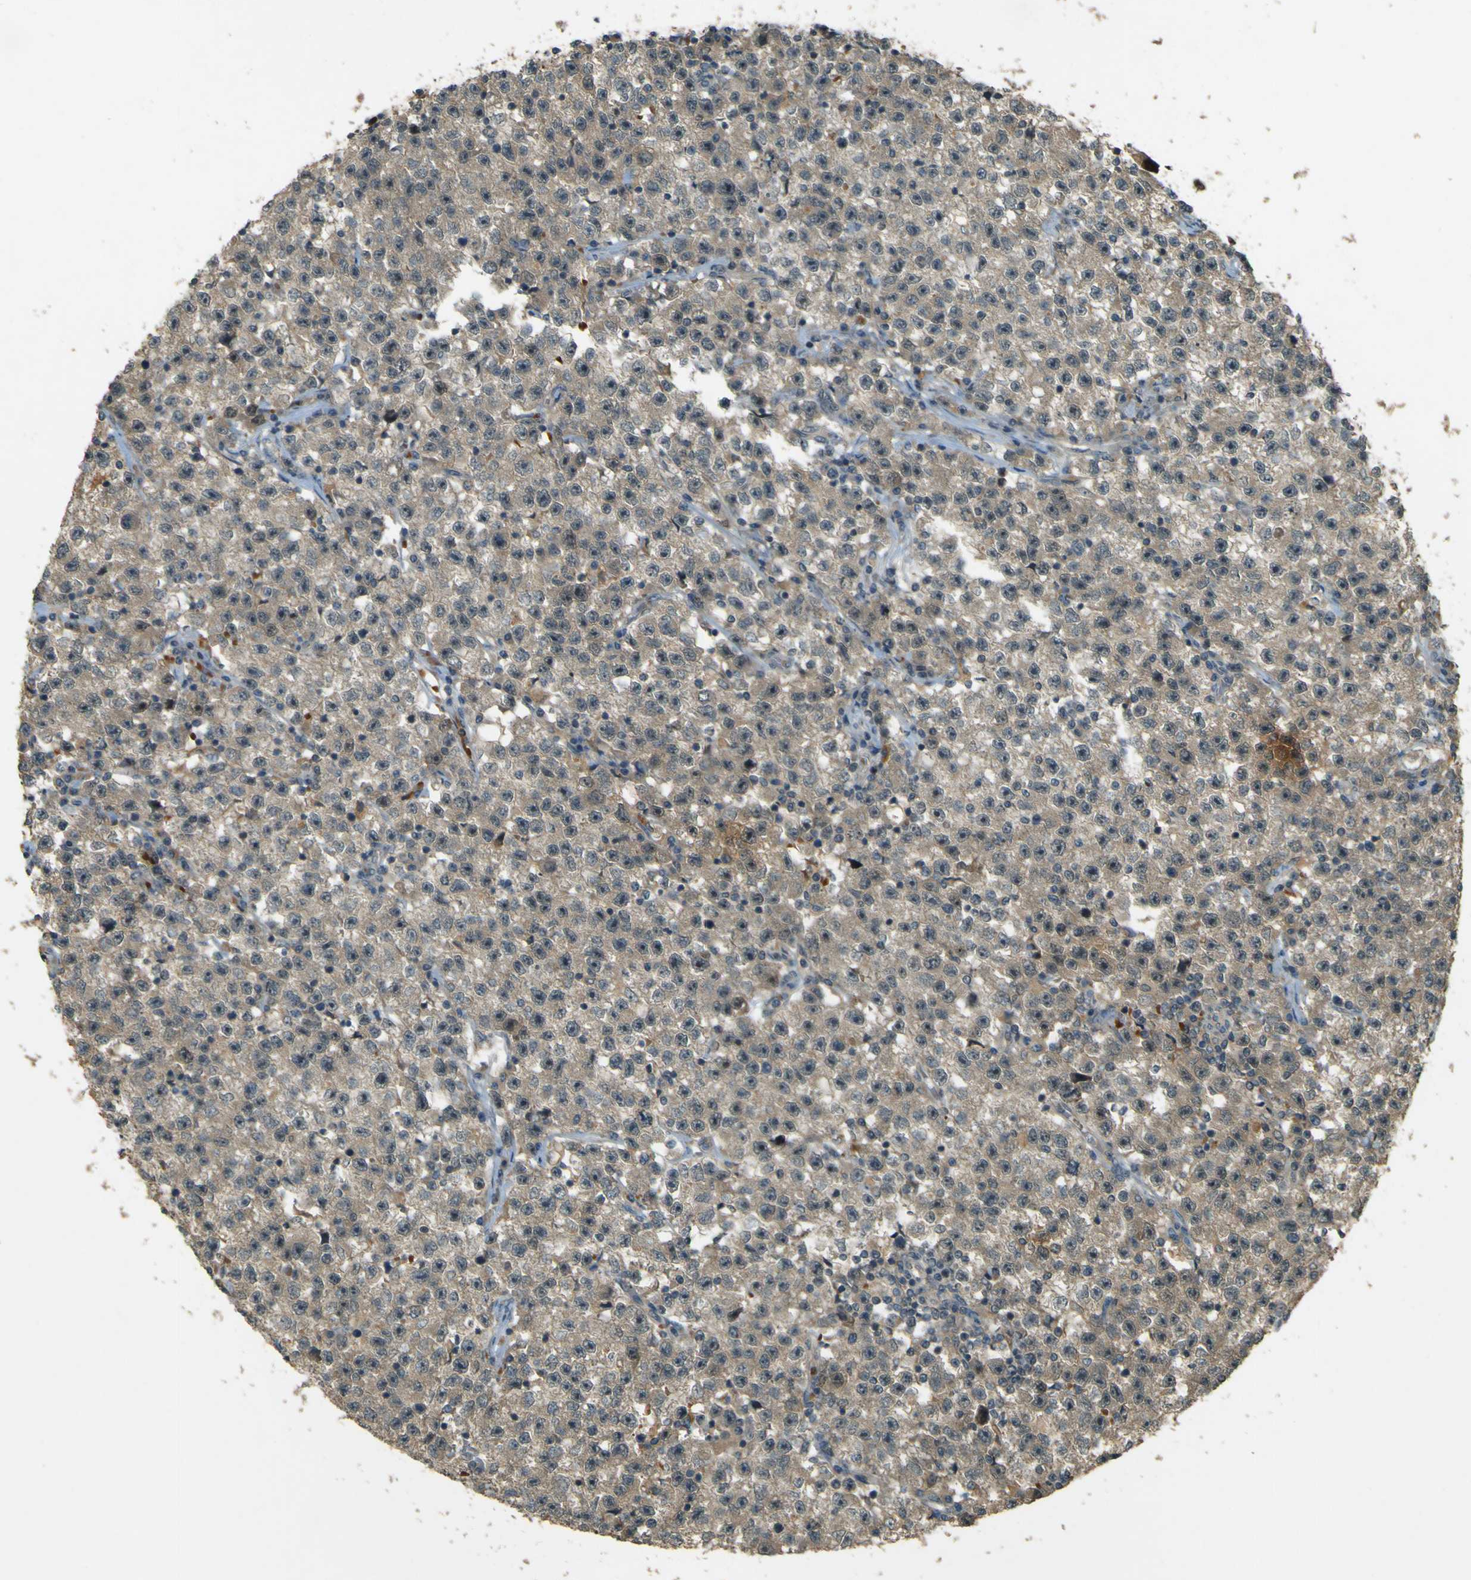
{"staining": {"intensity": "weak", "quantity": ">75%", "location": "cytoplasmic/membranous"}, "tissue": "testis cancer", "cell_type": "Tumor cells", "image_type": "cancer", "snomed": [{"axis": "morphology", "description": "Seminoma, NOS"}, {"axis": "topography", "description": "Testis"}], "caption": "An immunohistochemistry image of tumor tissue is shown. Protein staining in brown labels weak cytoplasmic/membranous positivity in testis cancer within tumor cells. (Stains: DAB in brown, nuclei in blue, Microscopy: brightfield microscopy at high magnification).", "gene": "MPDZ", "patient": {"sex": "male", "age": 22}}